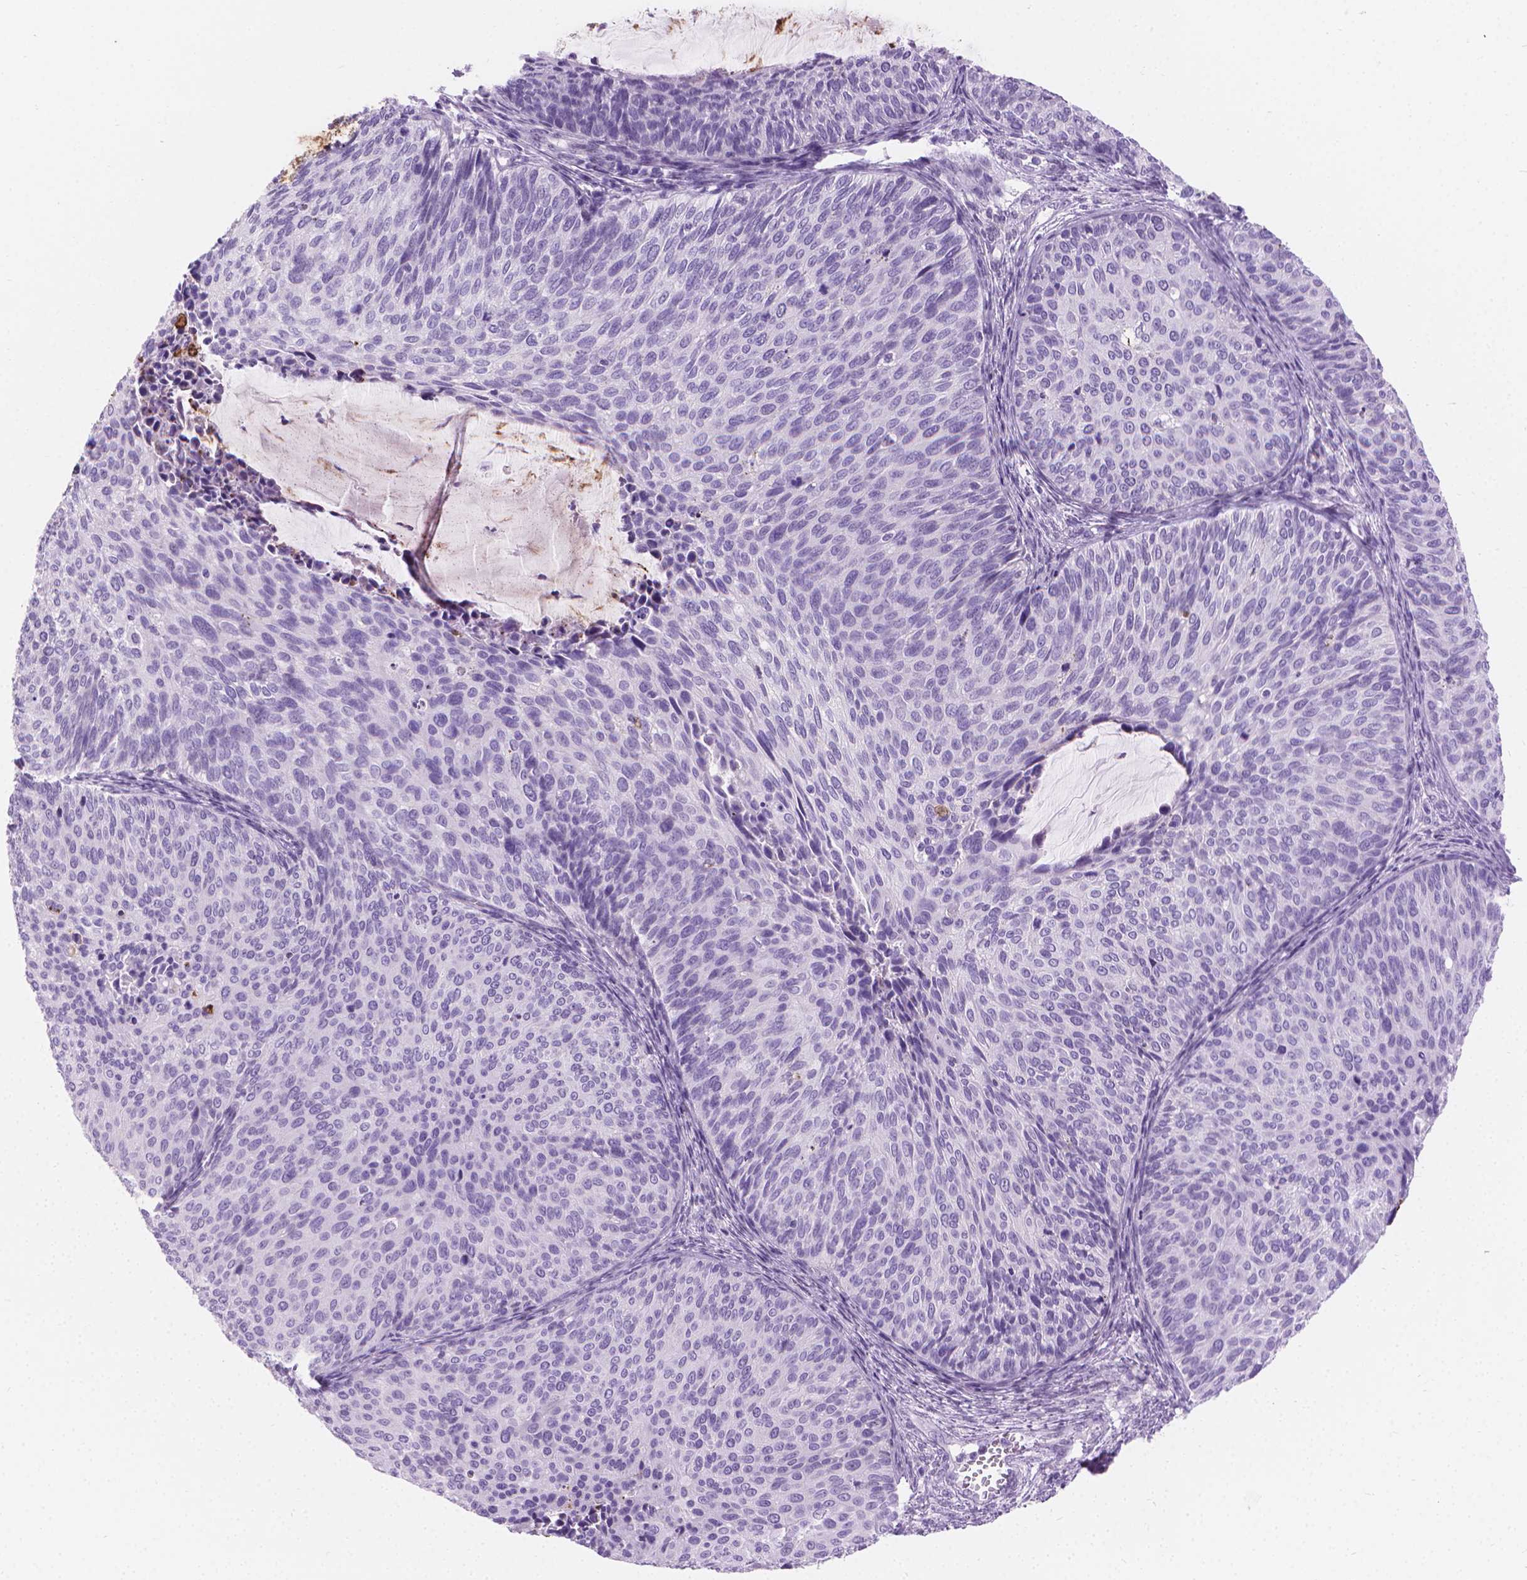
{"staining": {"intensity": "negative", "quantity": "none", "location": "none"}, "tissue": "cervical cancer", "cell_type": "Tumor cells", "image_type": "cancer", "snomed": [{"axis": "morphology", "description": "Squamous cell carcinoma, NOS"}, {"axis": "topography", "description": "Cervix"}], "caption": "Cervical cancer (squamous cell carcinoma) was stained to show a protein in brown. There is no significant staining in tumor cells. The staining is performed using DAB brown chromogen with nuclei counter-stained in using hematoxylin.", "gene": "CFAP52", "patient": {"sex": "female", "age": 36}}